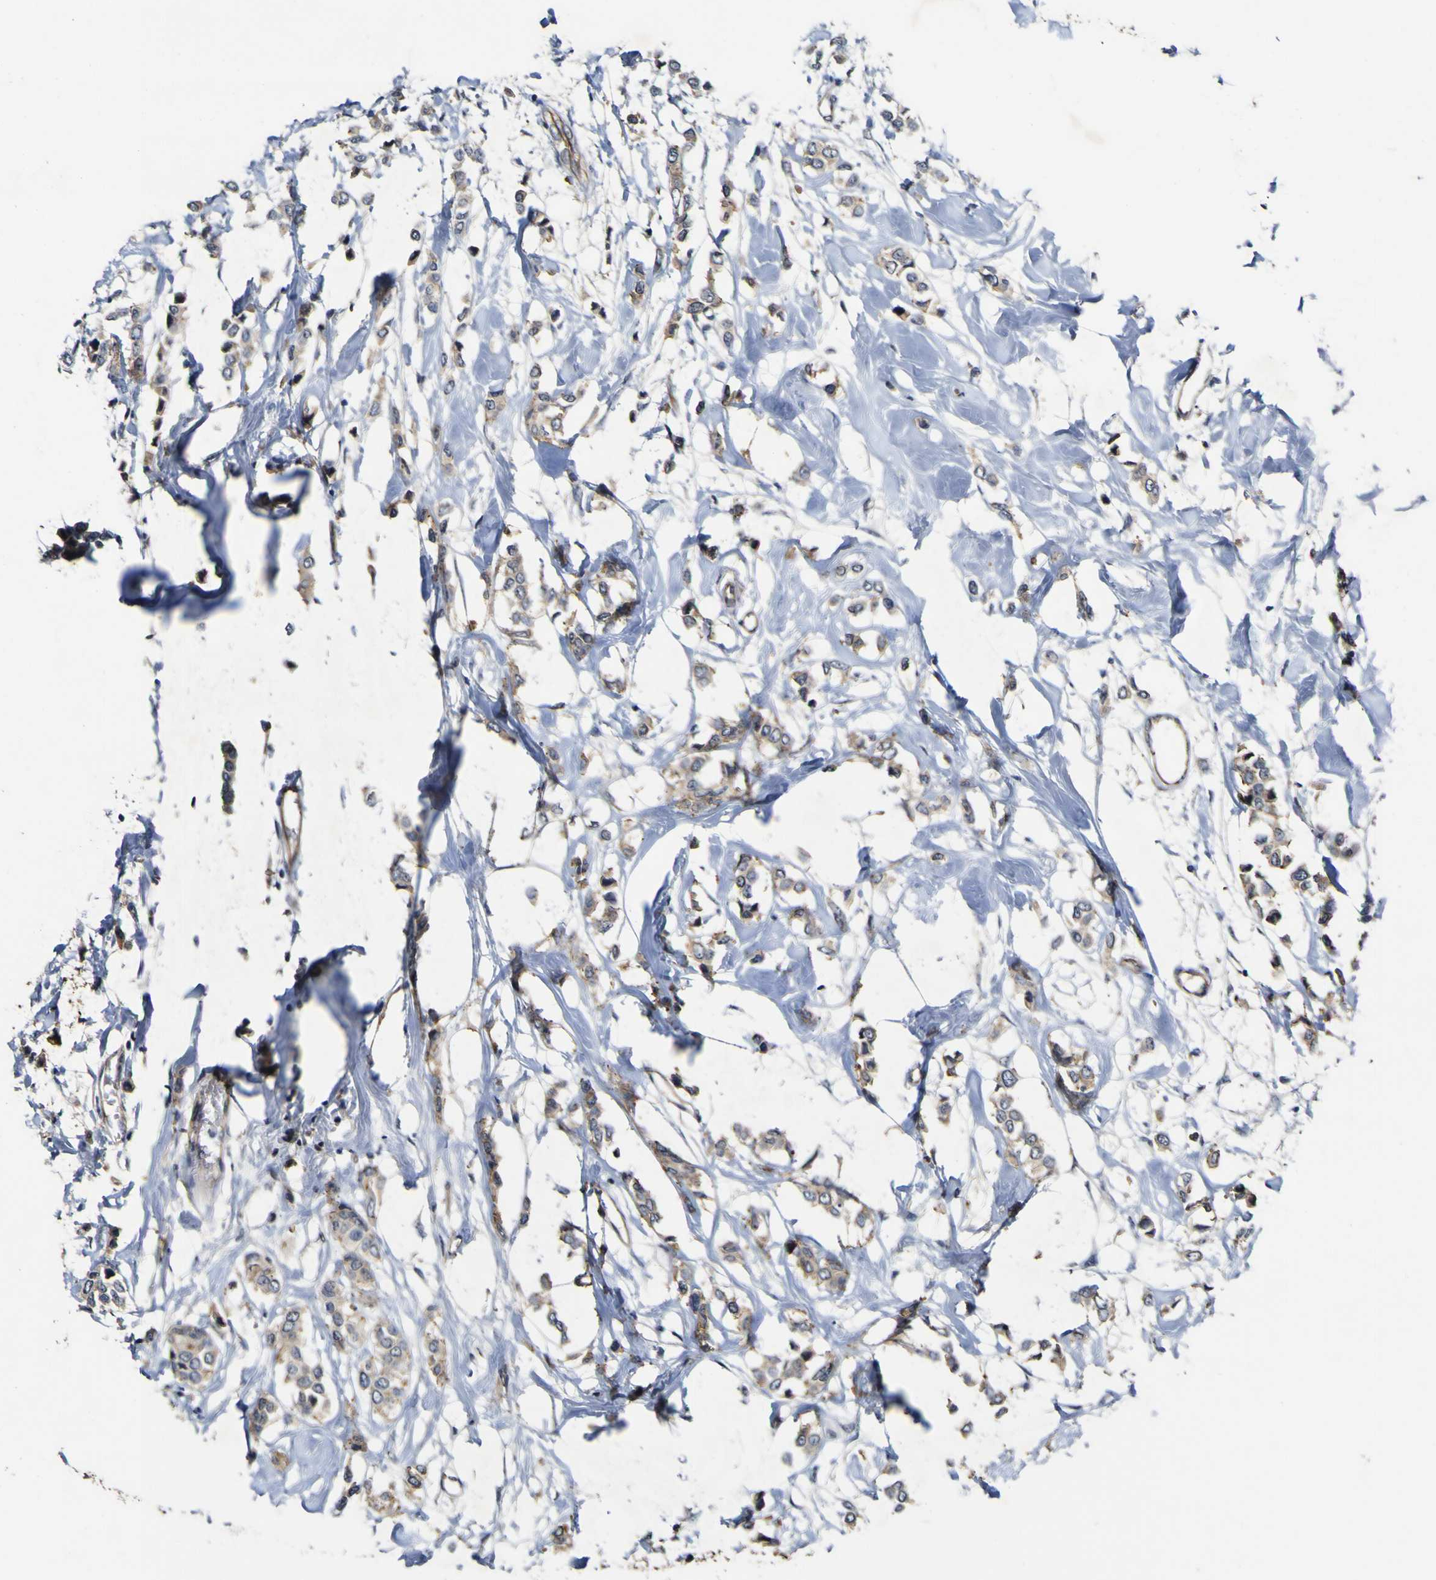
{"staining": {"intensity": "weak", "quantity": ">75%", "location": "cytoplasmic/membranous"}, "tissue": "breast cancer", "cell_type": "Tumor cells", "image_type": "cancer", "snomed": [{"axis": "morphology", "description": "Lobular carcinoma"}, {"axis": "topography", "description": "Breast"}], "caption": "Breast lobular carcinoma stained for a protein demonstrates weak cytoplasmic/membranous positivity in tumor cells.", "gene": "CCL2", "patient": {"sex": "female", "age": 51}}